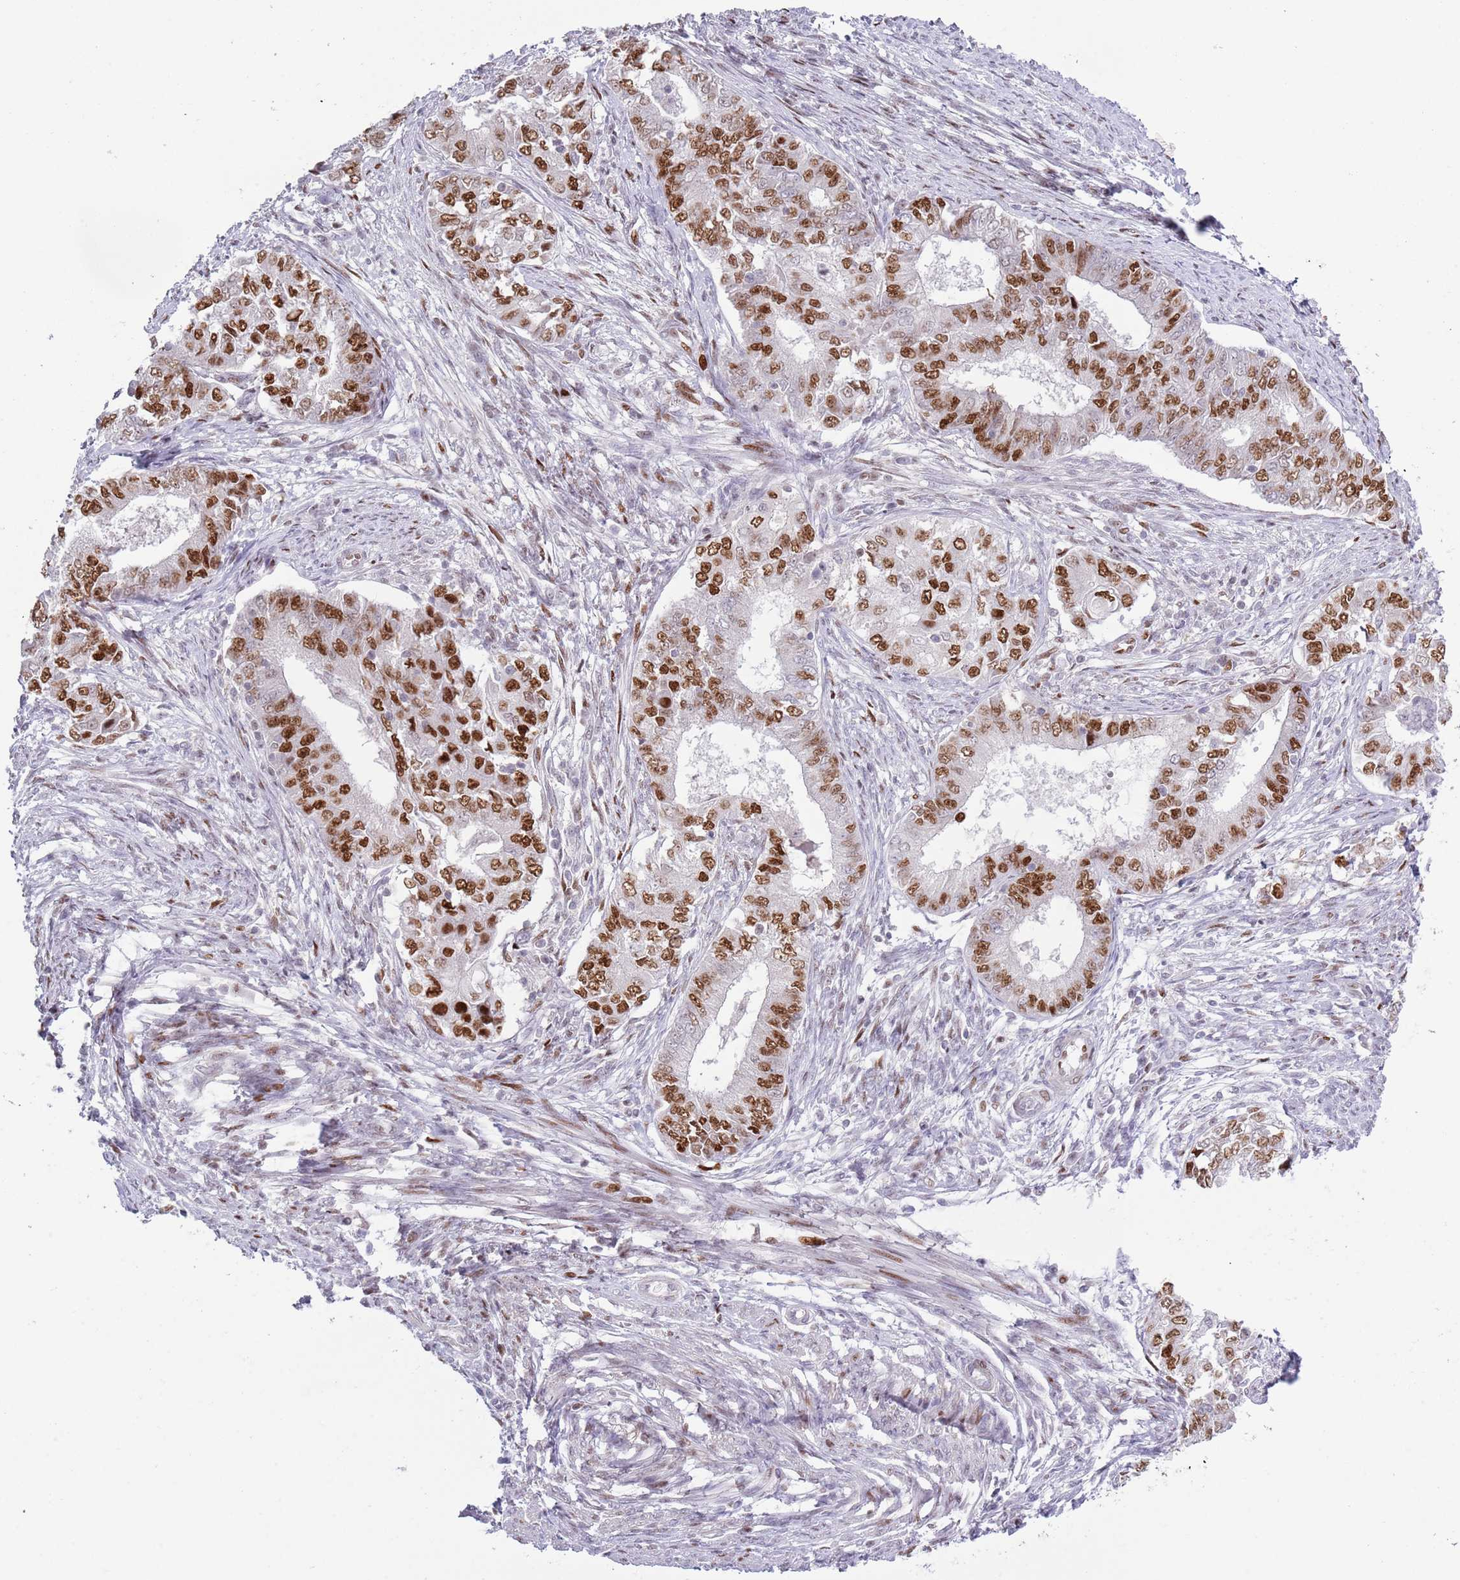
{"staining": {"intensity": "moderate", "quantity": ">75%", "location": "nuclear"}, "tissue": "endometrial cancer", "cell_type": "Tumor cells", "image_type": "cancer", "snomed": [{"axis": "morphology", "description": "Adenocarcinoma, NOS"}, {"axis": "topography", "description": "Endometrium"}], "caption": "Immunohistochemistry micrograph of neoplastic tissue: adenocarcinoma (endometrial) stained using immunohistochemistry (IHC) demonstrates medium levels of moderate protein expression localized specifically in the nuclear of tumor cells, appearing as a nuclear brown color.", "gene": "MFSD10", "patient": {"sex": "female", "age": 62}}